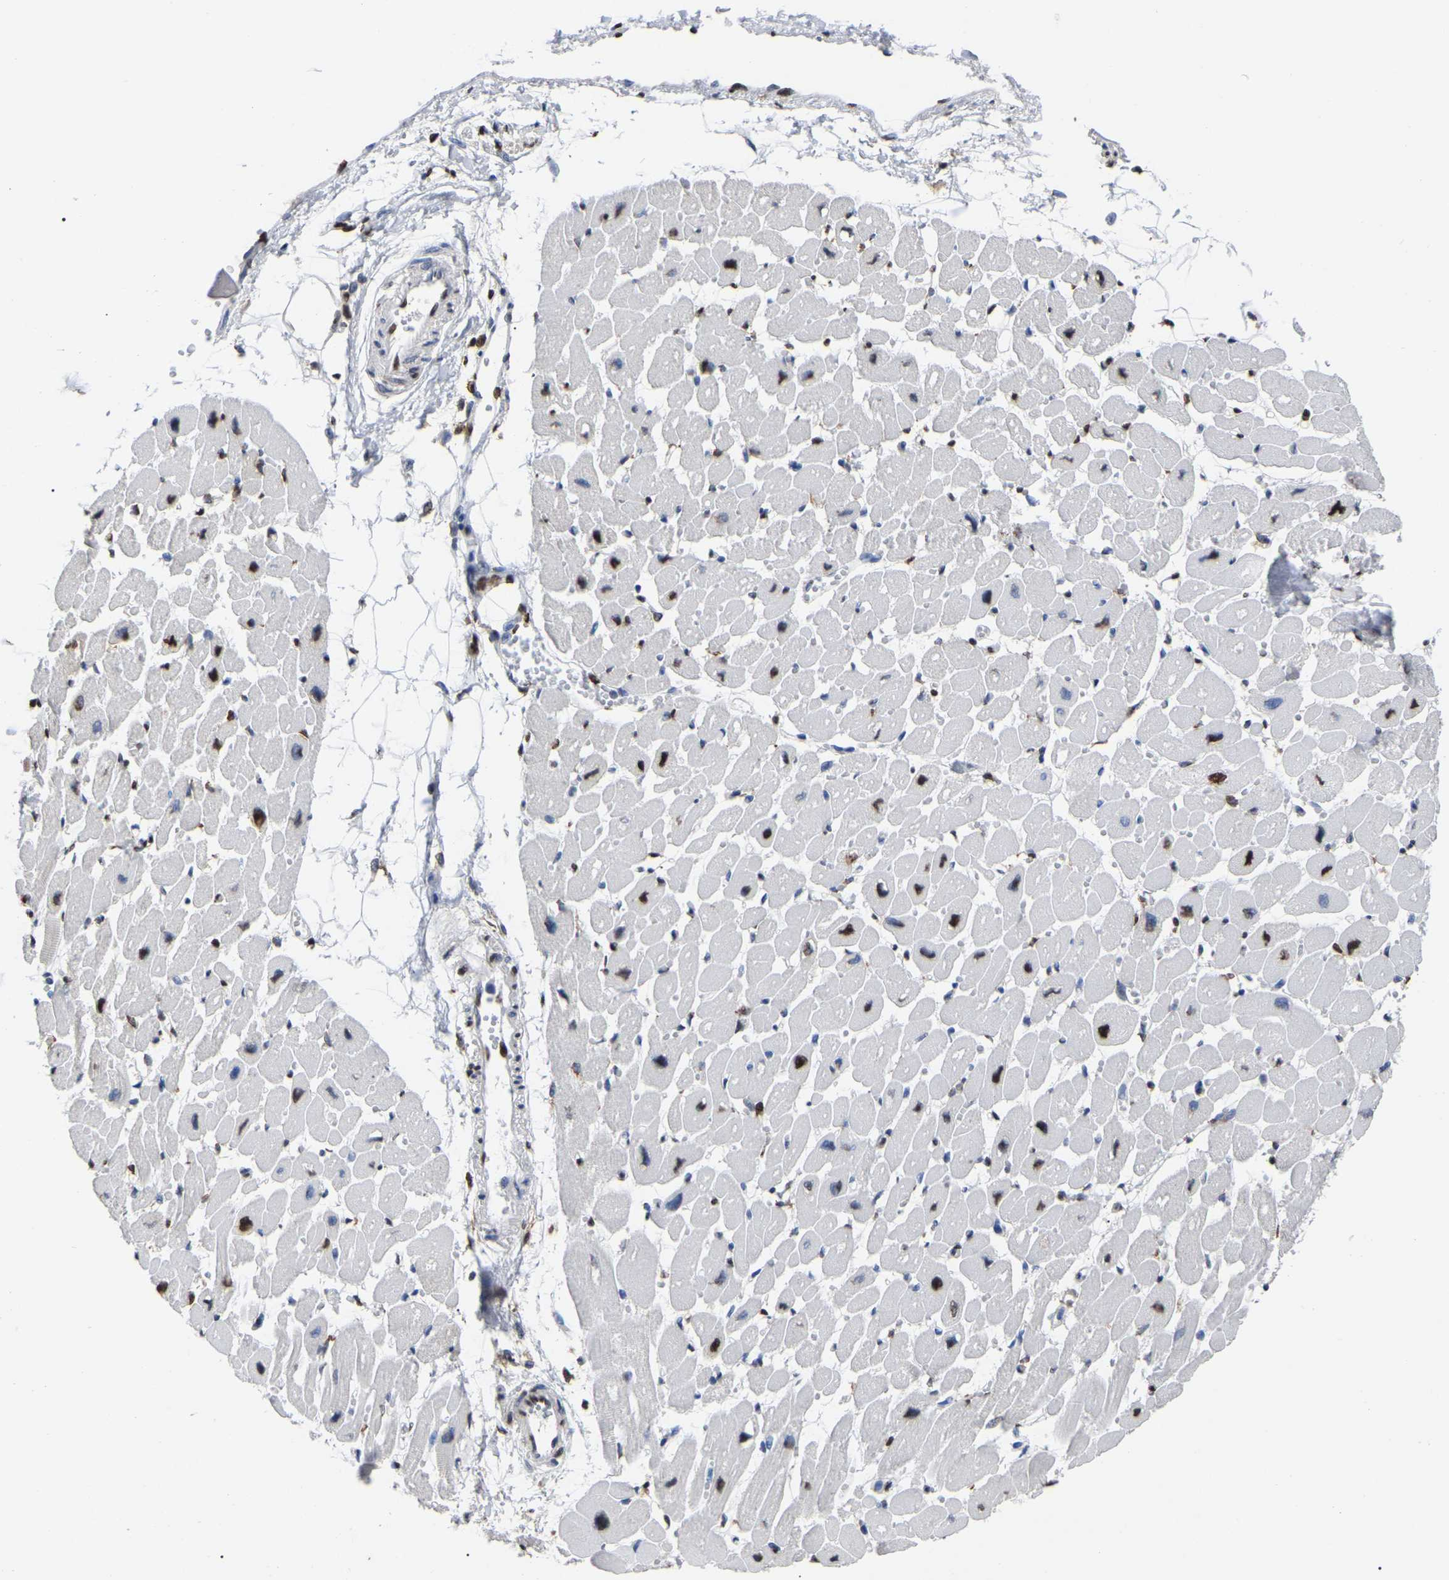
{"staining": {"intensity": "strong", "quantity": "<25%", "location": "nuclear"}, "tissue": "heart muscle", "cell_type": "Cardiomyocytes", "image_type": "normal", "snomed": [{"axis": "morphology", "description": "Normal tissue, NOS"}, {"axis": "topography", "description": "Heart"}], "caption": "Protein expression analysis of unremarkable heart muscle displays strong nuclear expression in about <25% of cardiomyocytes.", "gene": "RBL2", "patient": {"sex": "female", "age": 54}}